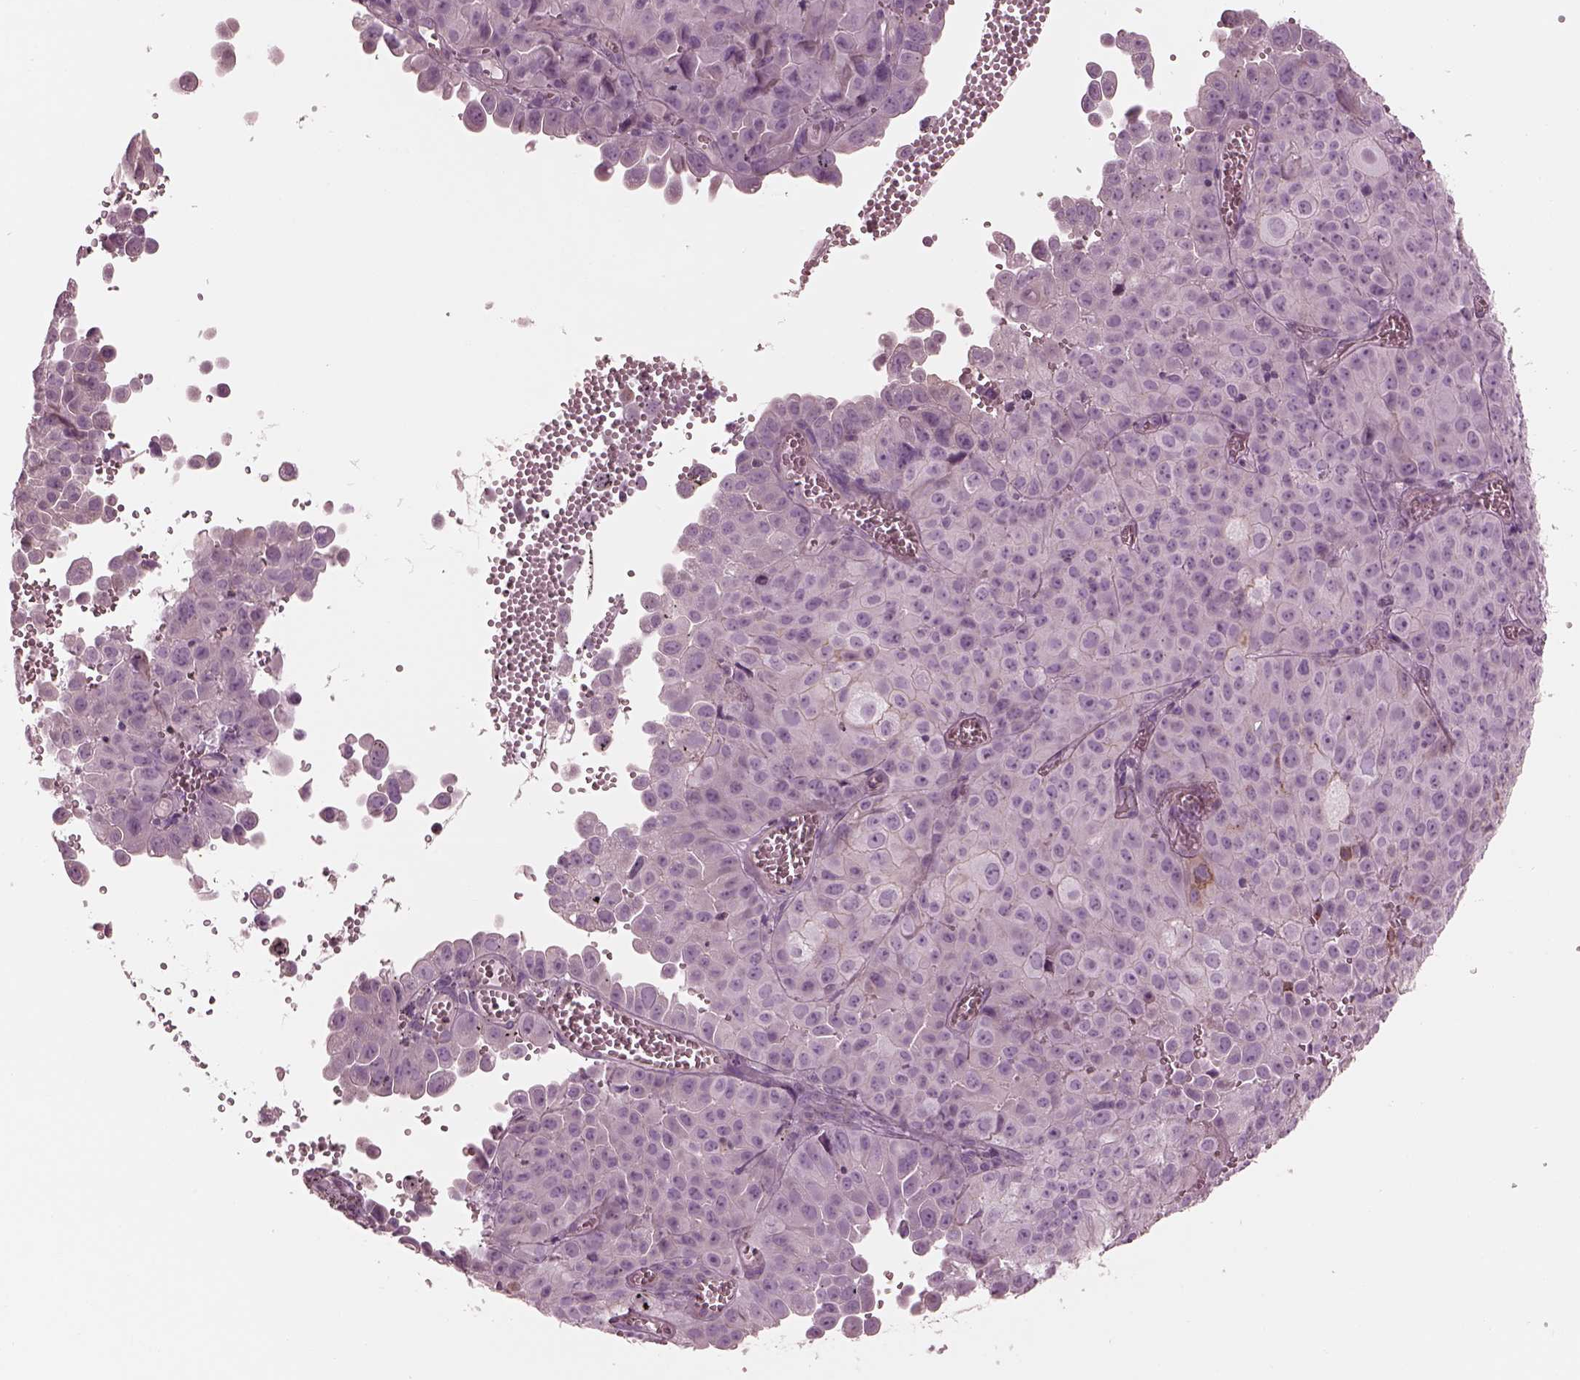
{"staining": {"intensity": "negative", "quantity": "none", "location": "none"}, "tissue": "cervical cancer", "cell_type": "Tumor cells", "image_type": "cancer", "snomed": [{"axis": "morphology", "description": "Squamous cell carcinoma, NOS"}, {"axis": "topography", "description": "Cervix"}], "caption": "The immunohistochemistry micrograph has no significant expression in tumor cells of cervical cancer tissue.", "gene": "ELAPOR1", "patient": {"sex": "female", "age": 55}}